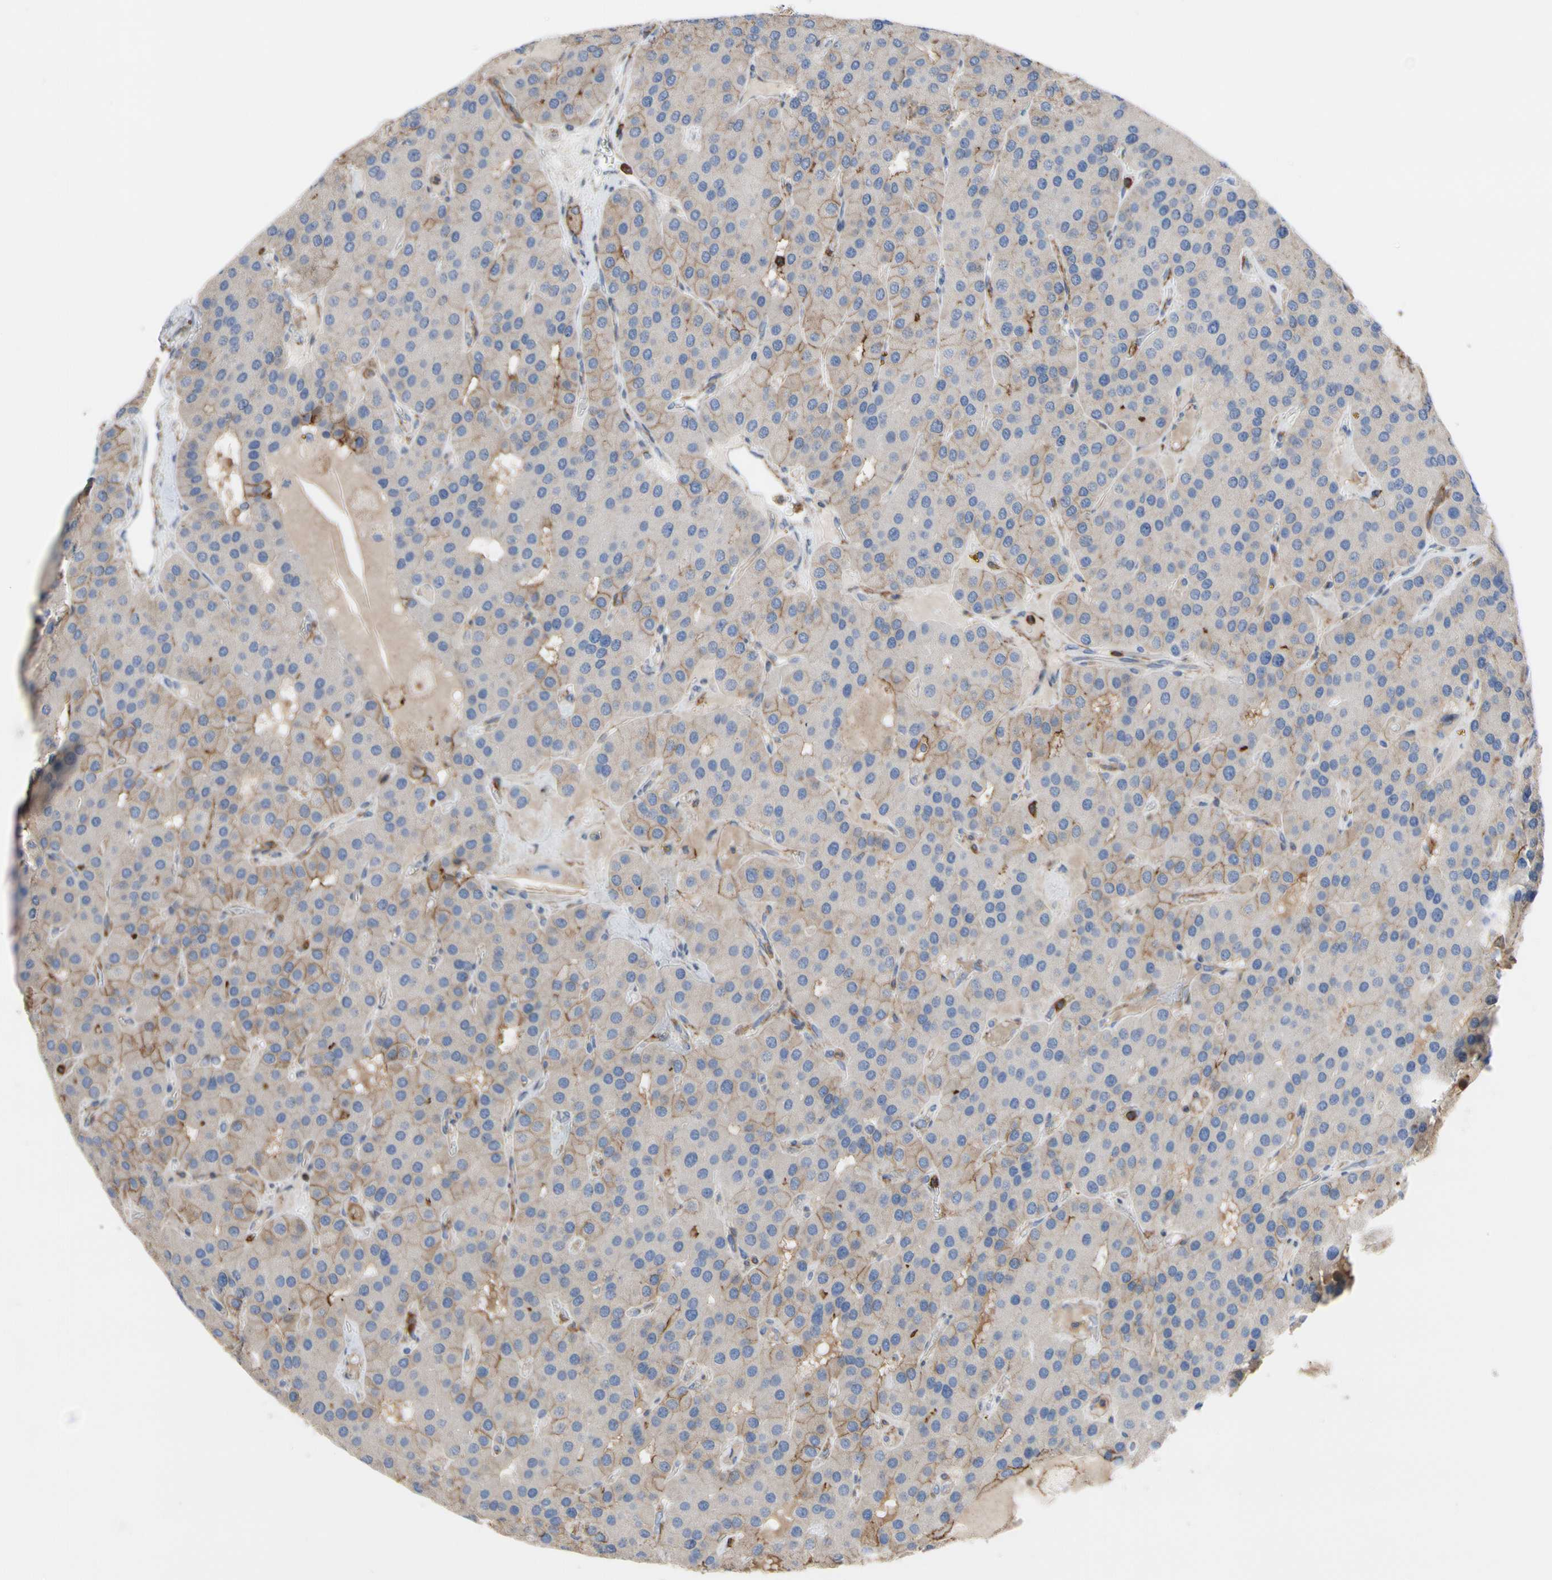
{"staining": {"intensity": "moderate", "quantity": "25%-75%", "location": "cytoplasmic/membranous"}, "tissue": "parathyroid gland", "cell_type": "Glandular cells", "image_type": "normal", "snomed": [{"axis": "morphology", "description": "Normal tissue, NOS"}, {"axis": "morphology", "description": "Adenoma, NOS"}, {"axis": "topography", "description": "Parathyroid gland"}], "caption": "DAB (3,3'-diaminobenzidine) immunohistochemical staining of benign human parathyroid gland shows moderate cytoplasmic/membranous protein positivity in approximately 25%-75% of glandular cells.", "gene": "ANXA6", "patient": {"sex": "female", "age": 86}}